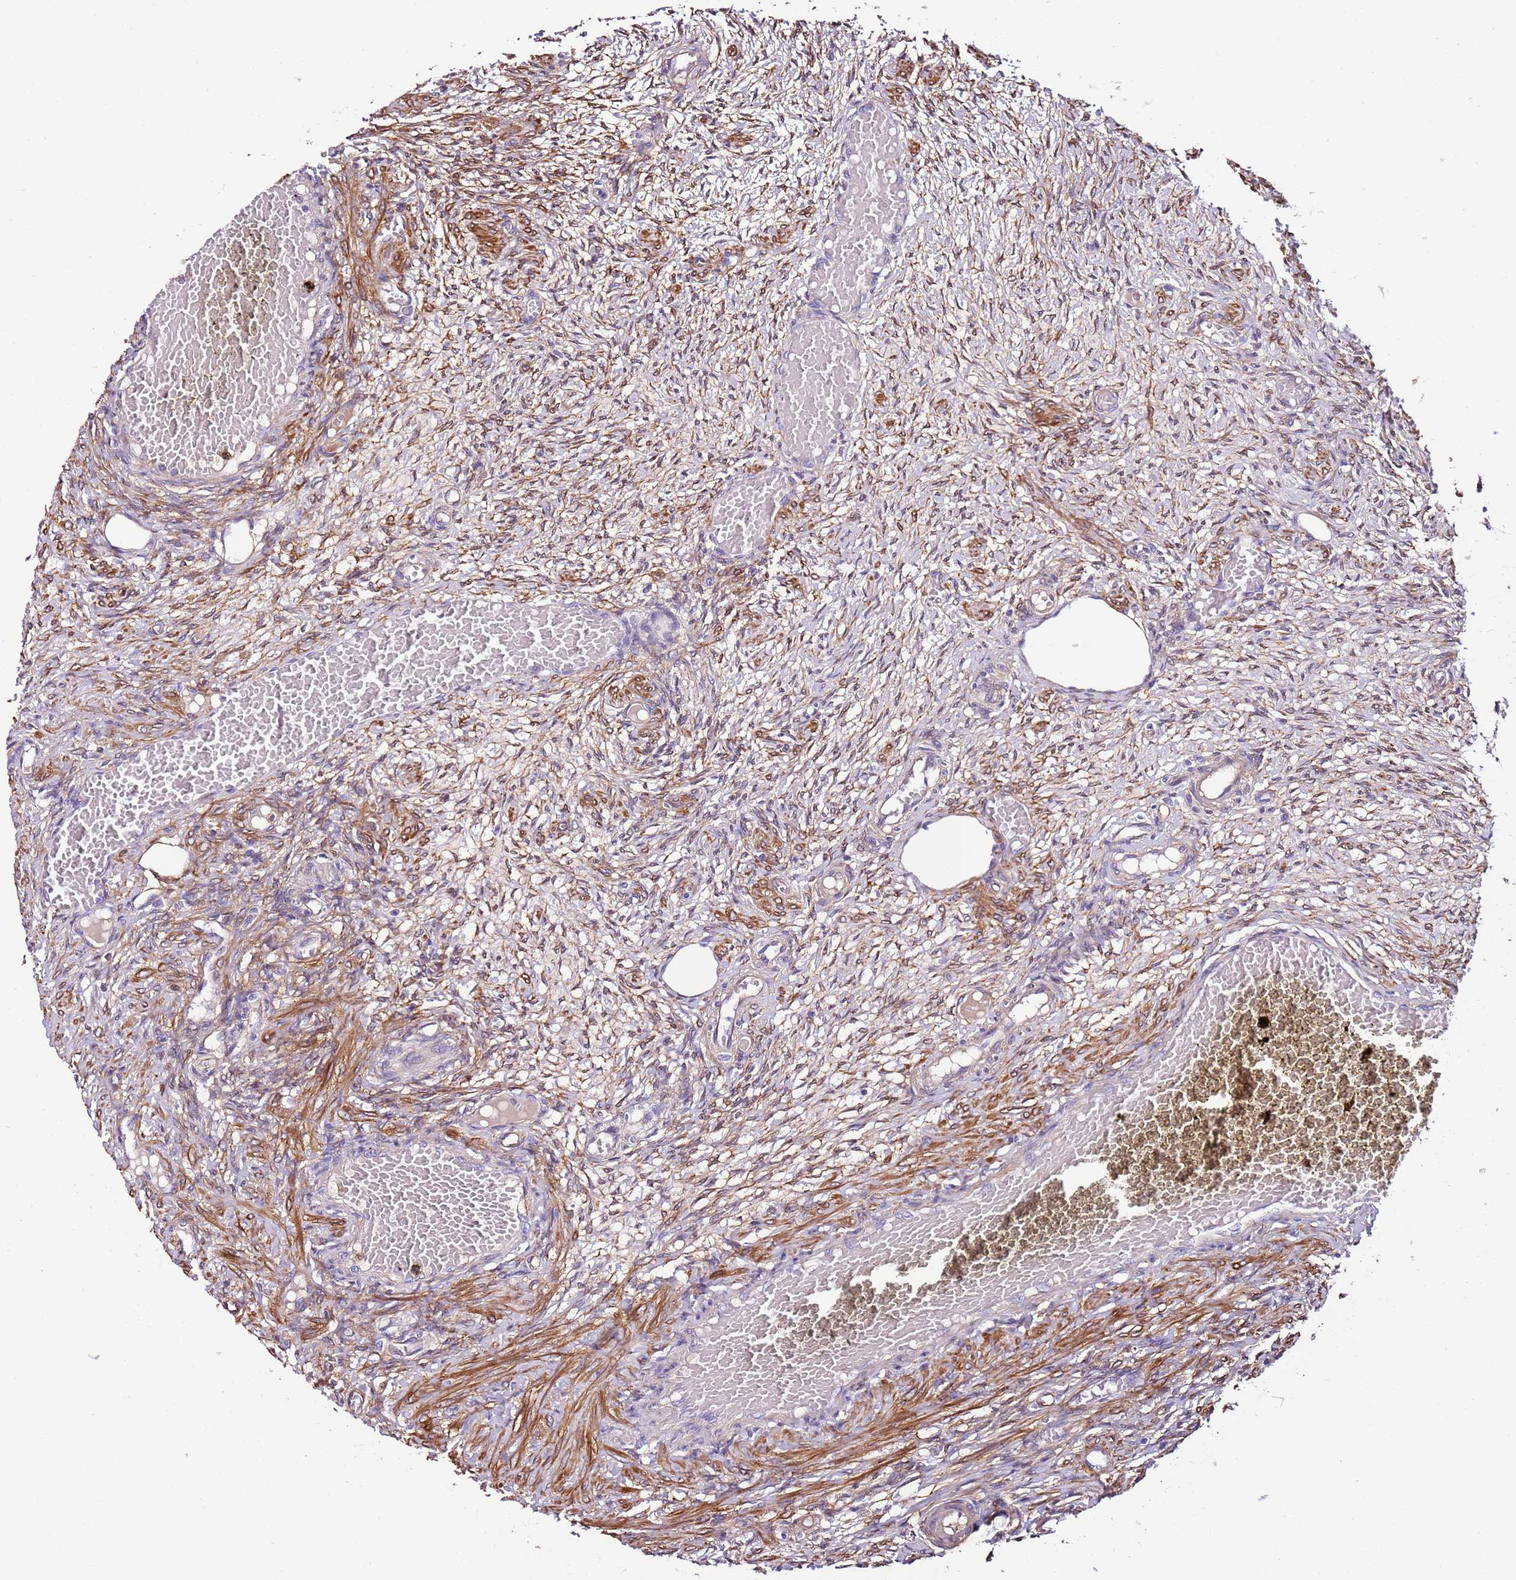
{"staining": {"intensity": "moderate", "quantity": ">75%", "location": "cytoplasmic/membranous"}, "tissue": "ovary", "cell_type": "Ovarian stroma cells", "image_type": "normal", "snomed": [{"axis": "morphology", "description": "Normal tissue, NOS"}, {"axis": "topography", "description": "Ovary"}], "caption": "This histopathology image shows immunohistochemistry staining of normal ovary, with medium moderate cytoplasmic/membranous staining in approximately >75% of ovarian stroma cells.", "gene": "FAM174C", "patient": {"sex": "female", "age": 27}}